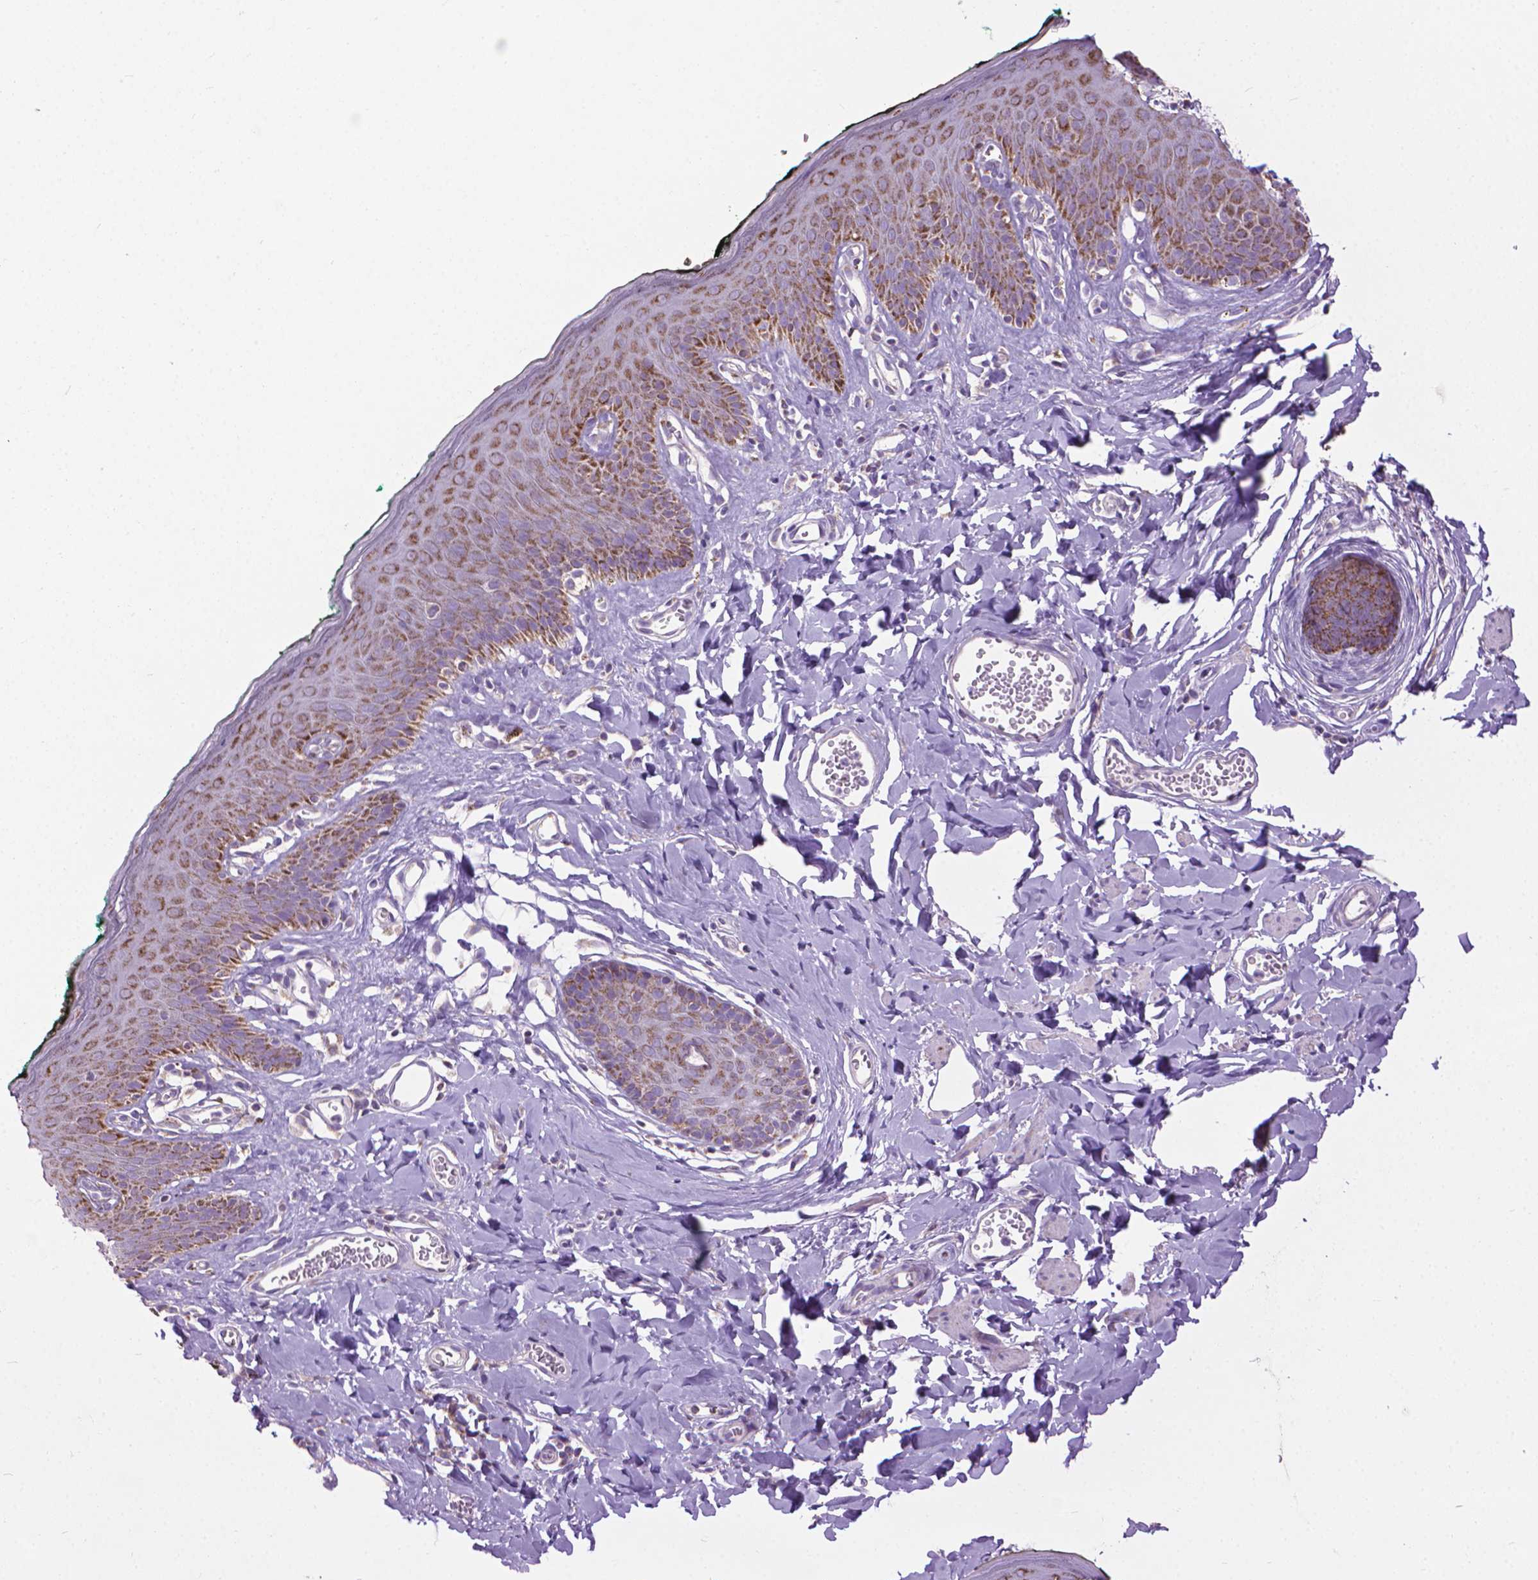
{"staining": {"intensity": "strong", "quantity": "25%-75%", "location": "cytoplasmic/membranous"}, "tissue": "skin", "cell_type": "Epidermal cells", "image_type": "normal", "snomed": [{"axis": "morphology", "description": "Normal tissue, NOS"}, {"axis": "topography", "description": "Vulva"}, {"axis": "topography", "description": "Peripheral nerve tissue"}], "caption": "A brown stain highlights strong cytoplasmic/membranous positivity of a protein in epidermal cells of normal human skin.", "gene": "VDAC1", "patient": {"sex": "female", "age": 66}}